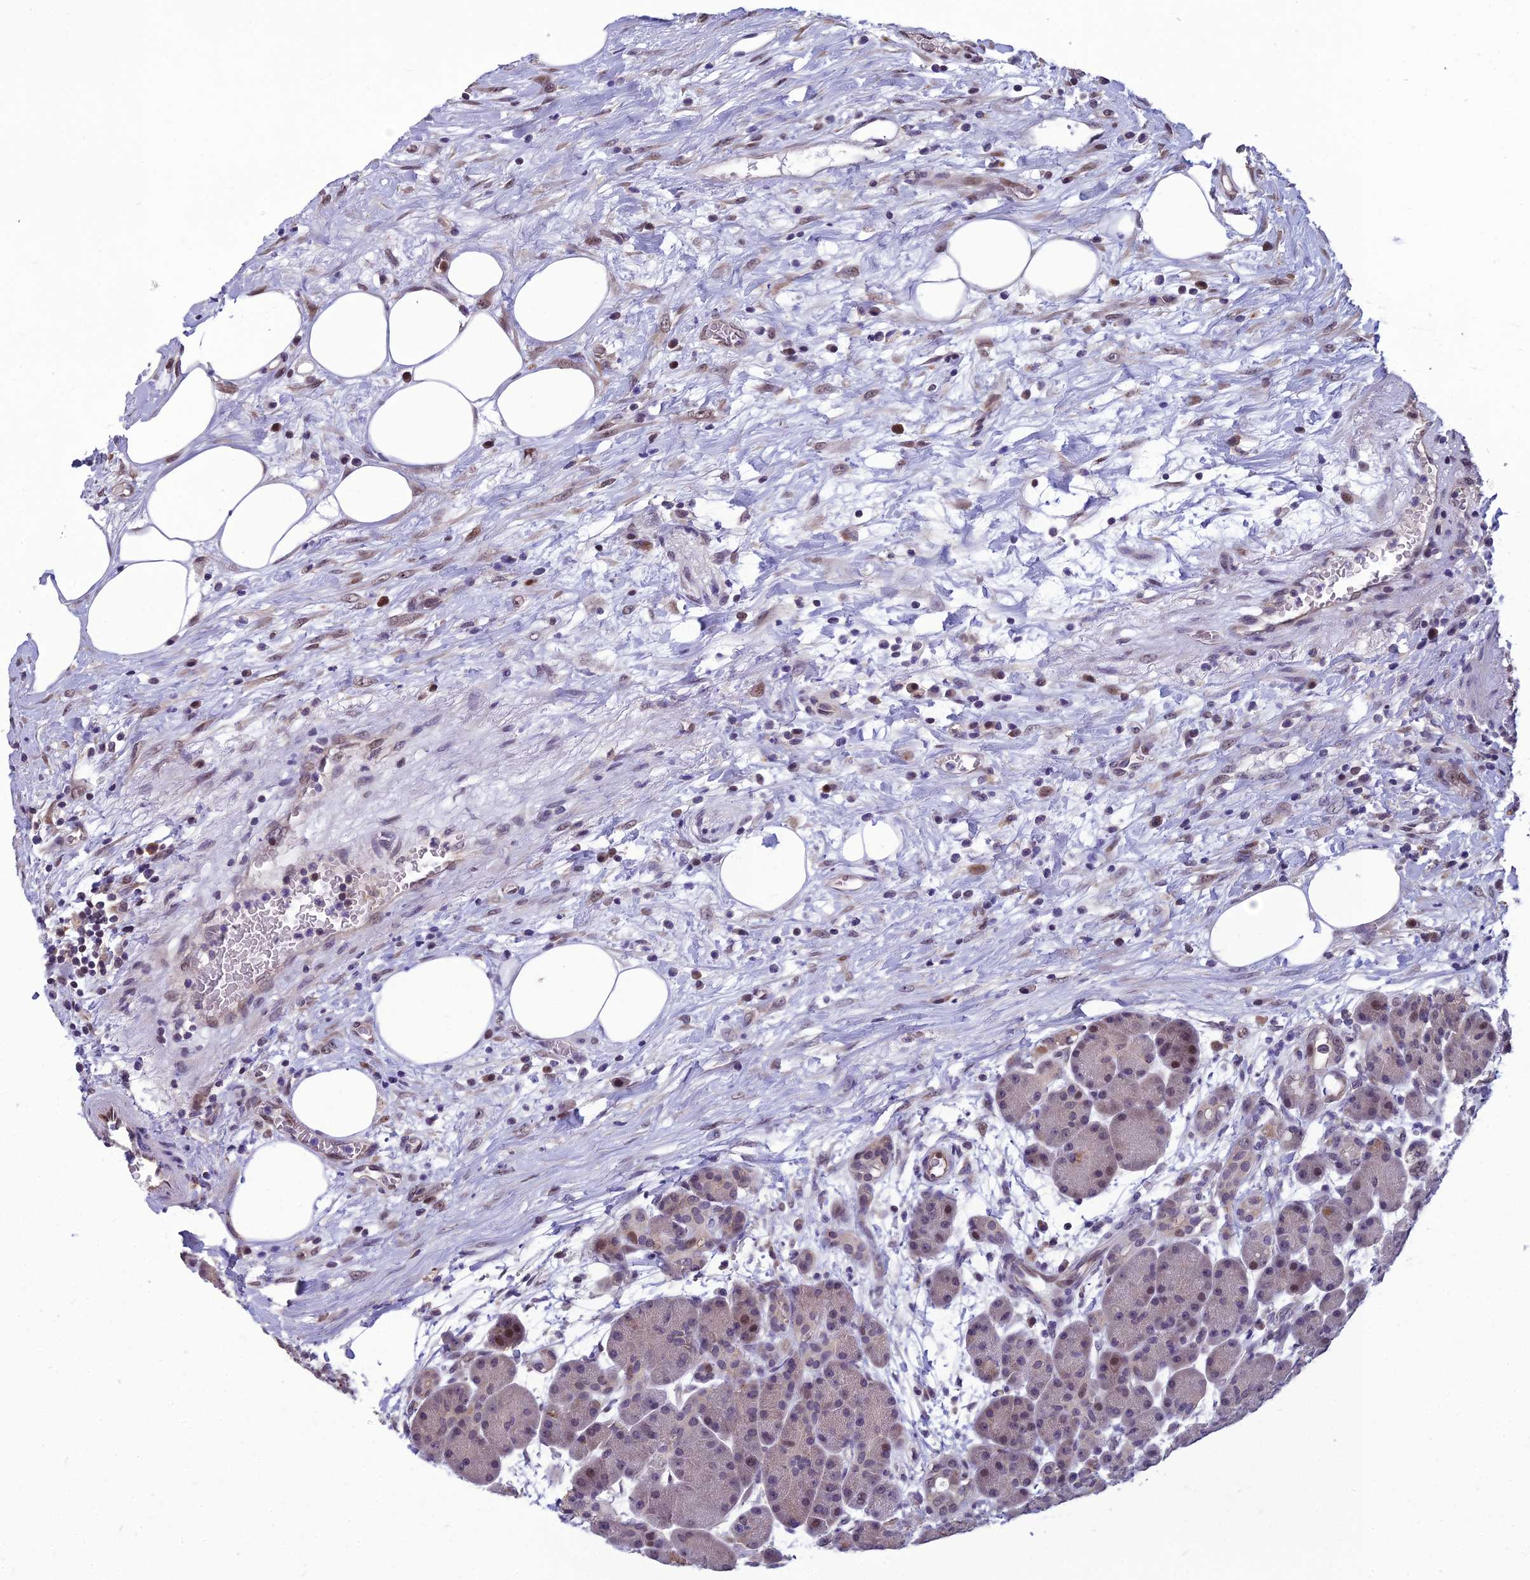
{"staining": {"intensity": "weak", "quantity": "<25%", "location": "cytoplasmic/membranous,nuclear"}, "tissue": "pancreas", "cell_type": "Exocrine glandular cells", "image_type": "normal", "snomed": [{"axis": "morphology", "description": "Normal tissue, NOS"}, {"axis": "topography", "description": "Pancreas"}], "caption": "Image shows no protein expression in exocrine glandular cells of benign pancreas. (Brightfield microscopy of DAB (3,3'-diaminobenzidine) immunohistochemistry at high magnification).", "gene": "GRWD1", "patient": {"sex": "male", "age": 63}}